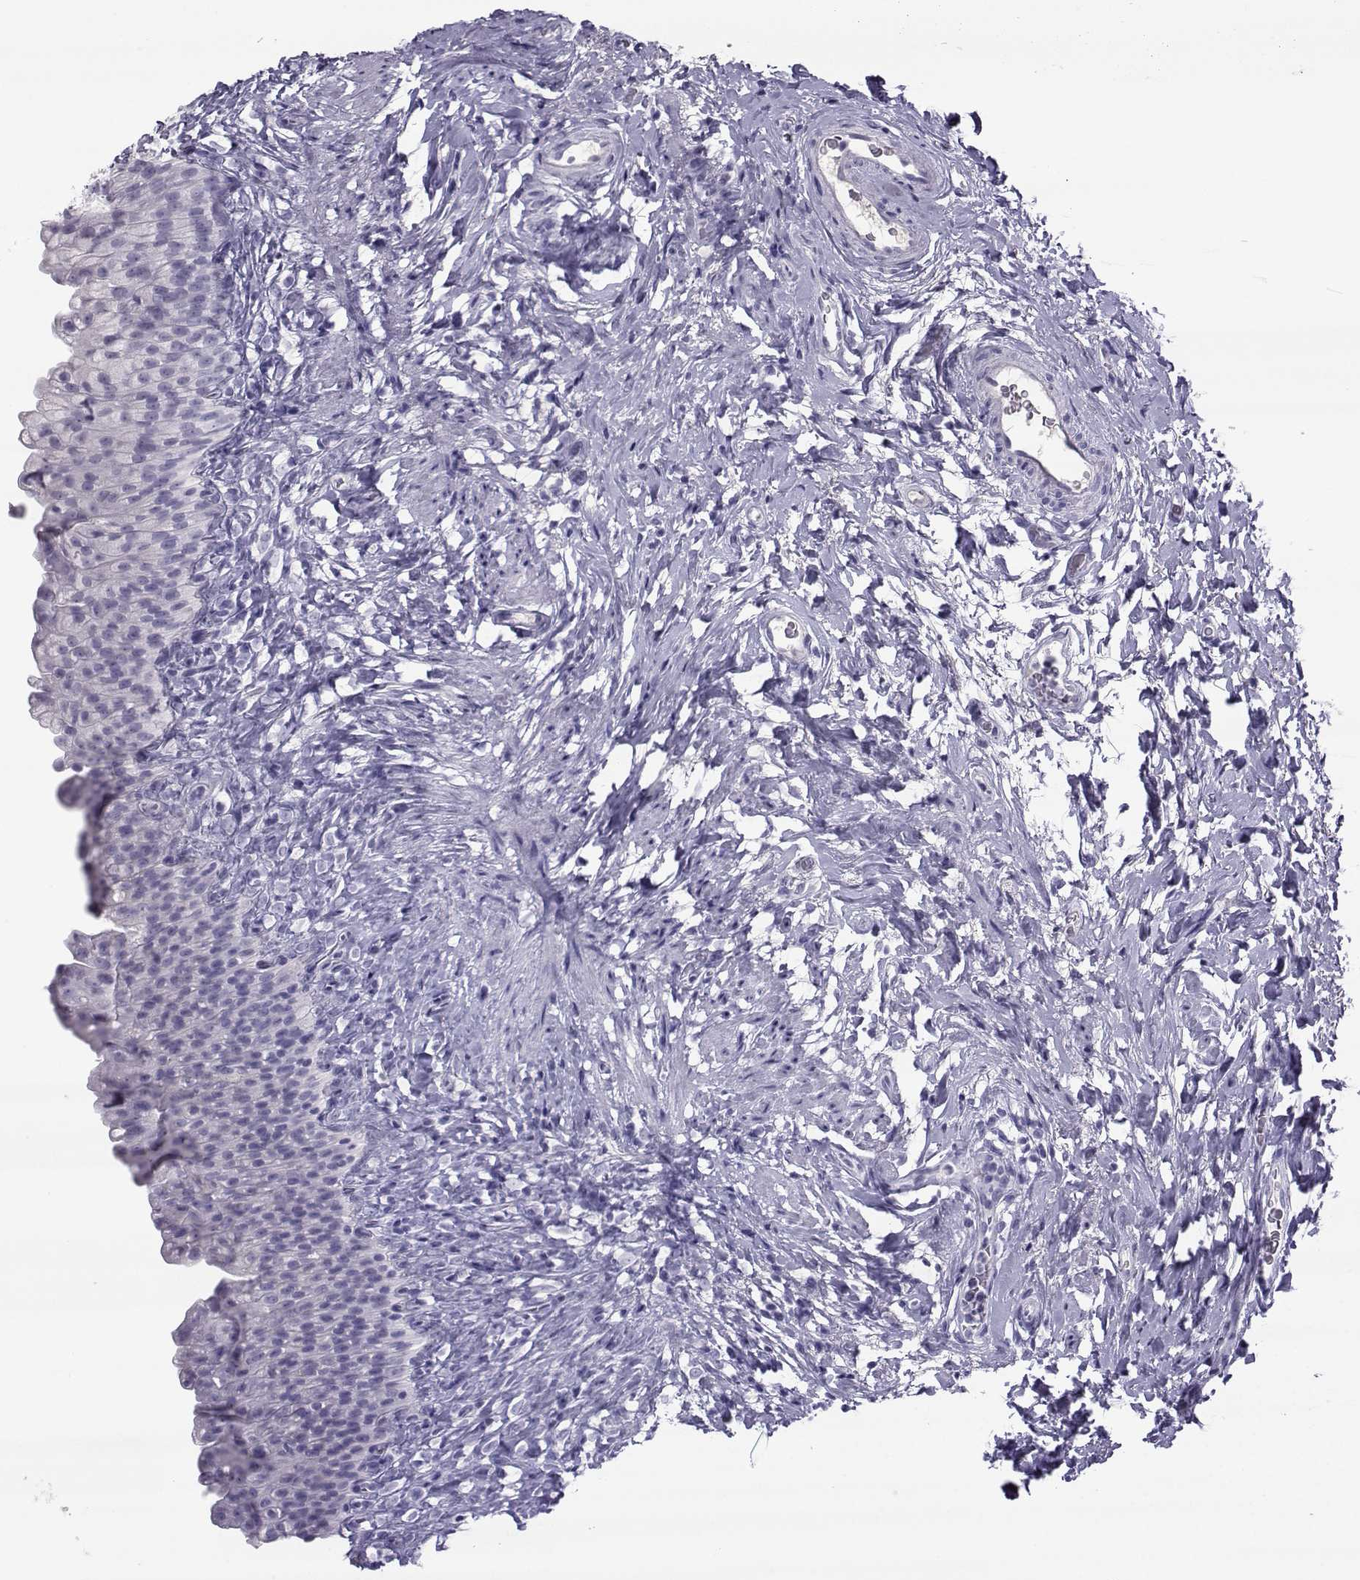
{"staining": {"intensity": "negative", "quantity": "none", "location": "none"}, "tissue": "urinary bladder", "cell_type": "Urothelial cells", "image_type": "normal", "snomed": [{"axis": "morphology", "description": "Normal tissue, NOS"}, {"axis": "topography", "description": "Urinary bladder"}], "caption": "Photomicrograph shows no significant protein positivity in urothelial cells of normal urinary bladder. (Immunohistochemistry, brightfield microscopy, high magnification).", "gene": "ARMC2", "patient": {"sex": "male", "age": 76}}